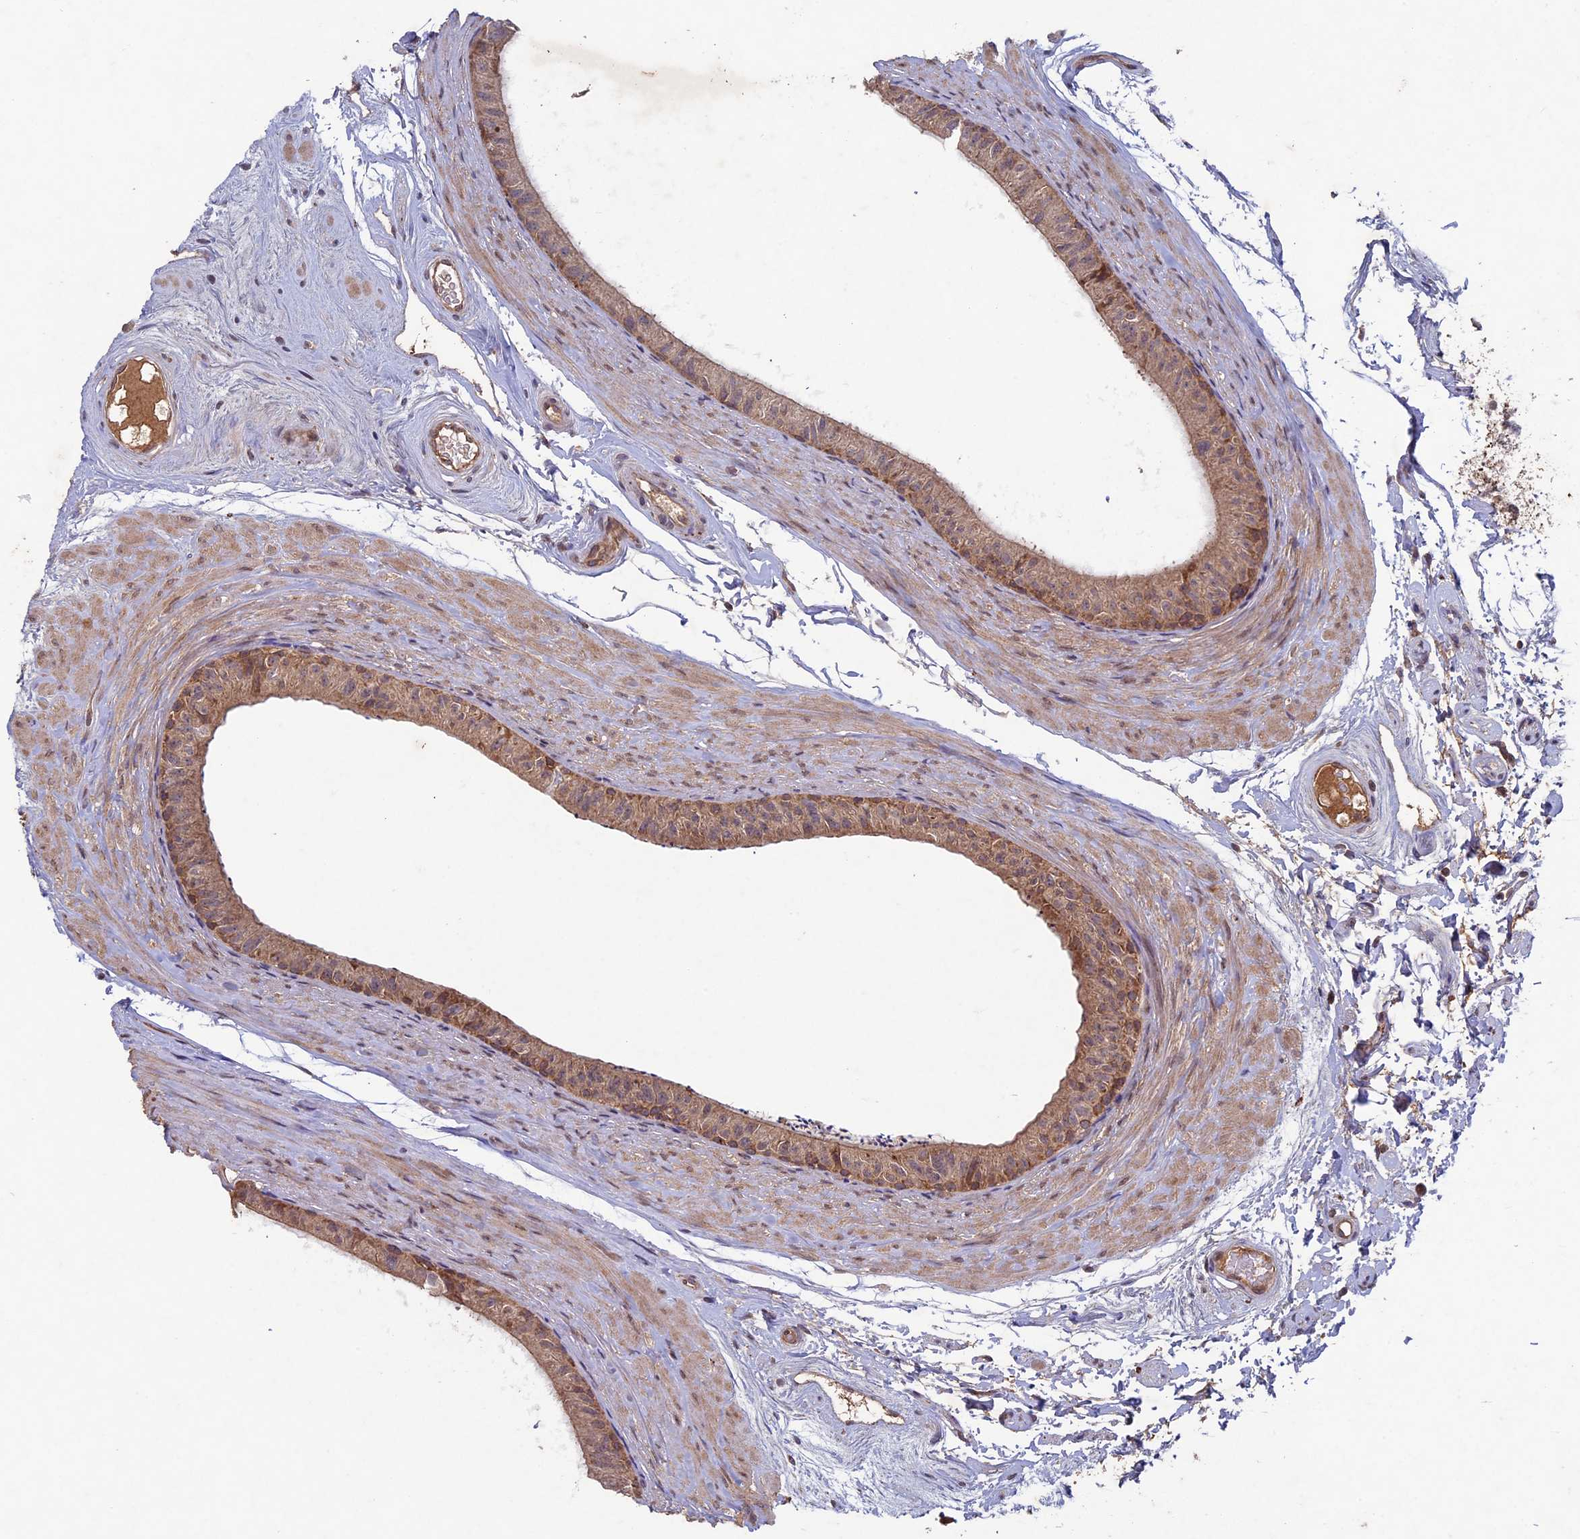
{"staining": {"intensity": "moderate", "quantity": "25%-75%", "location": "cytoplasmic/membranous"}, "tissue": "epididymis", "cell_type": "Glandular cells", "image_type": "normal", "snomed": [{"axis": "morphology", "description": "Normal tissue, NOS"}, {"axis": "topography", "description": "Epididymis"}], "caption": "This photomicrograph reveals normal epididymis stained with immunohistochemistry (IHC) to label a protein in brown. The cytoplasmic/membranous of glandular cells show moderate positivity for the protein. Nuclei are counter-stained blue.", "gene": "RCCD1", "patient": {"sex": "male", "age": 45}}